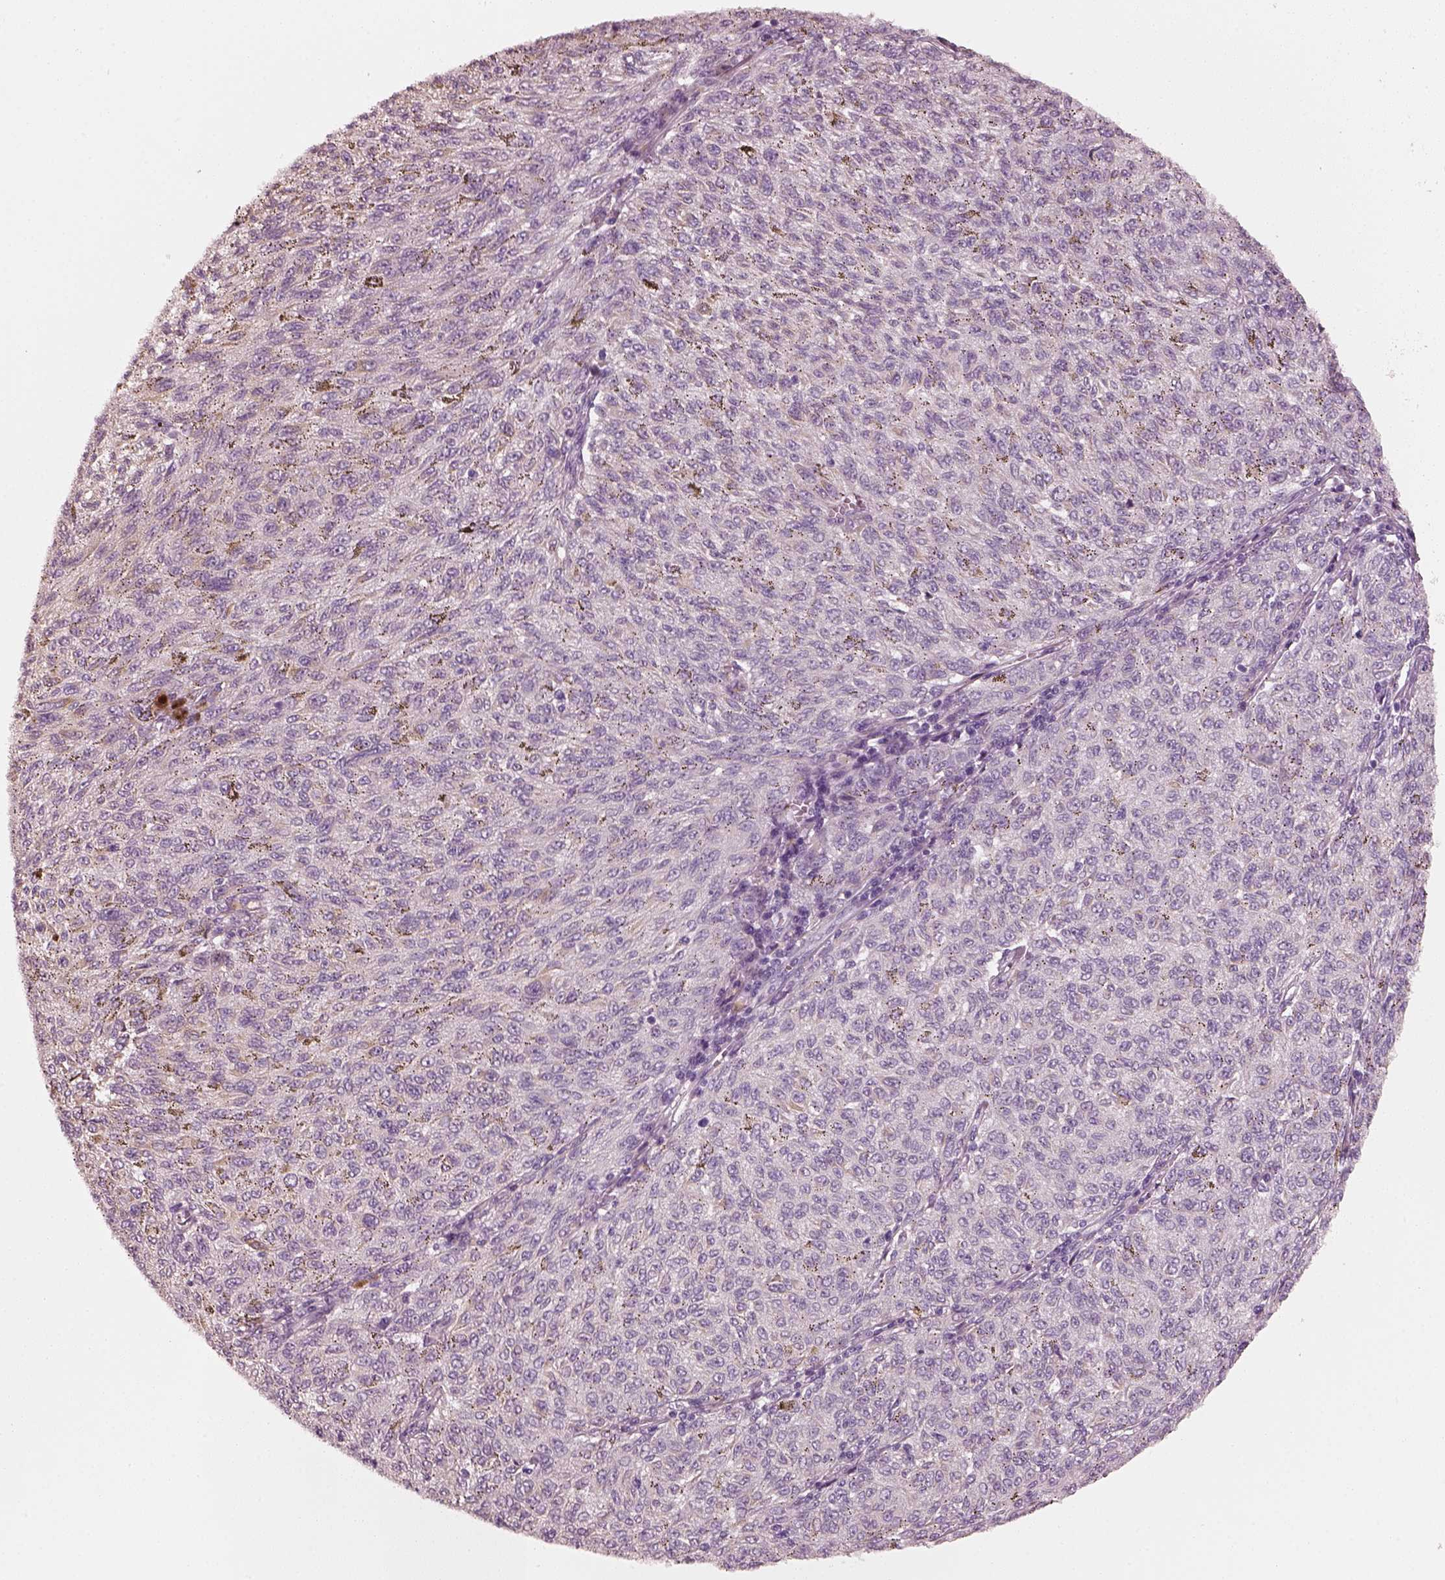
{"staining": {"intensity": "negative", "quantity": "none", "location": "none"}, "tissue": "melanoma", "cell_type": "Tumor cells", "image_type": "cancer", "snomed": [{"axis": "morphology", "description": "Malignant melanoma, NOS"}, {"axis": "topography", "description": "Skin"}], "caption": "The photomicrograph reveals no significant expression in tumor cells of melanoma.", "gene": "RS1", "patient": {"sex": "female", "age": 72}}